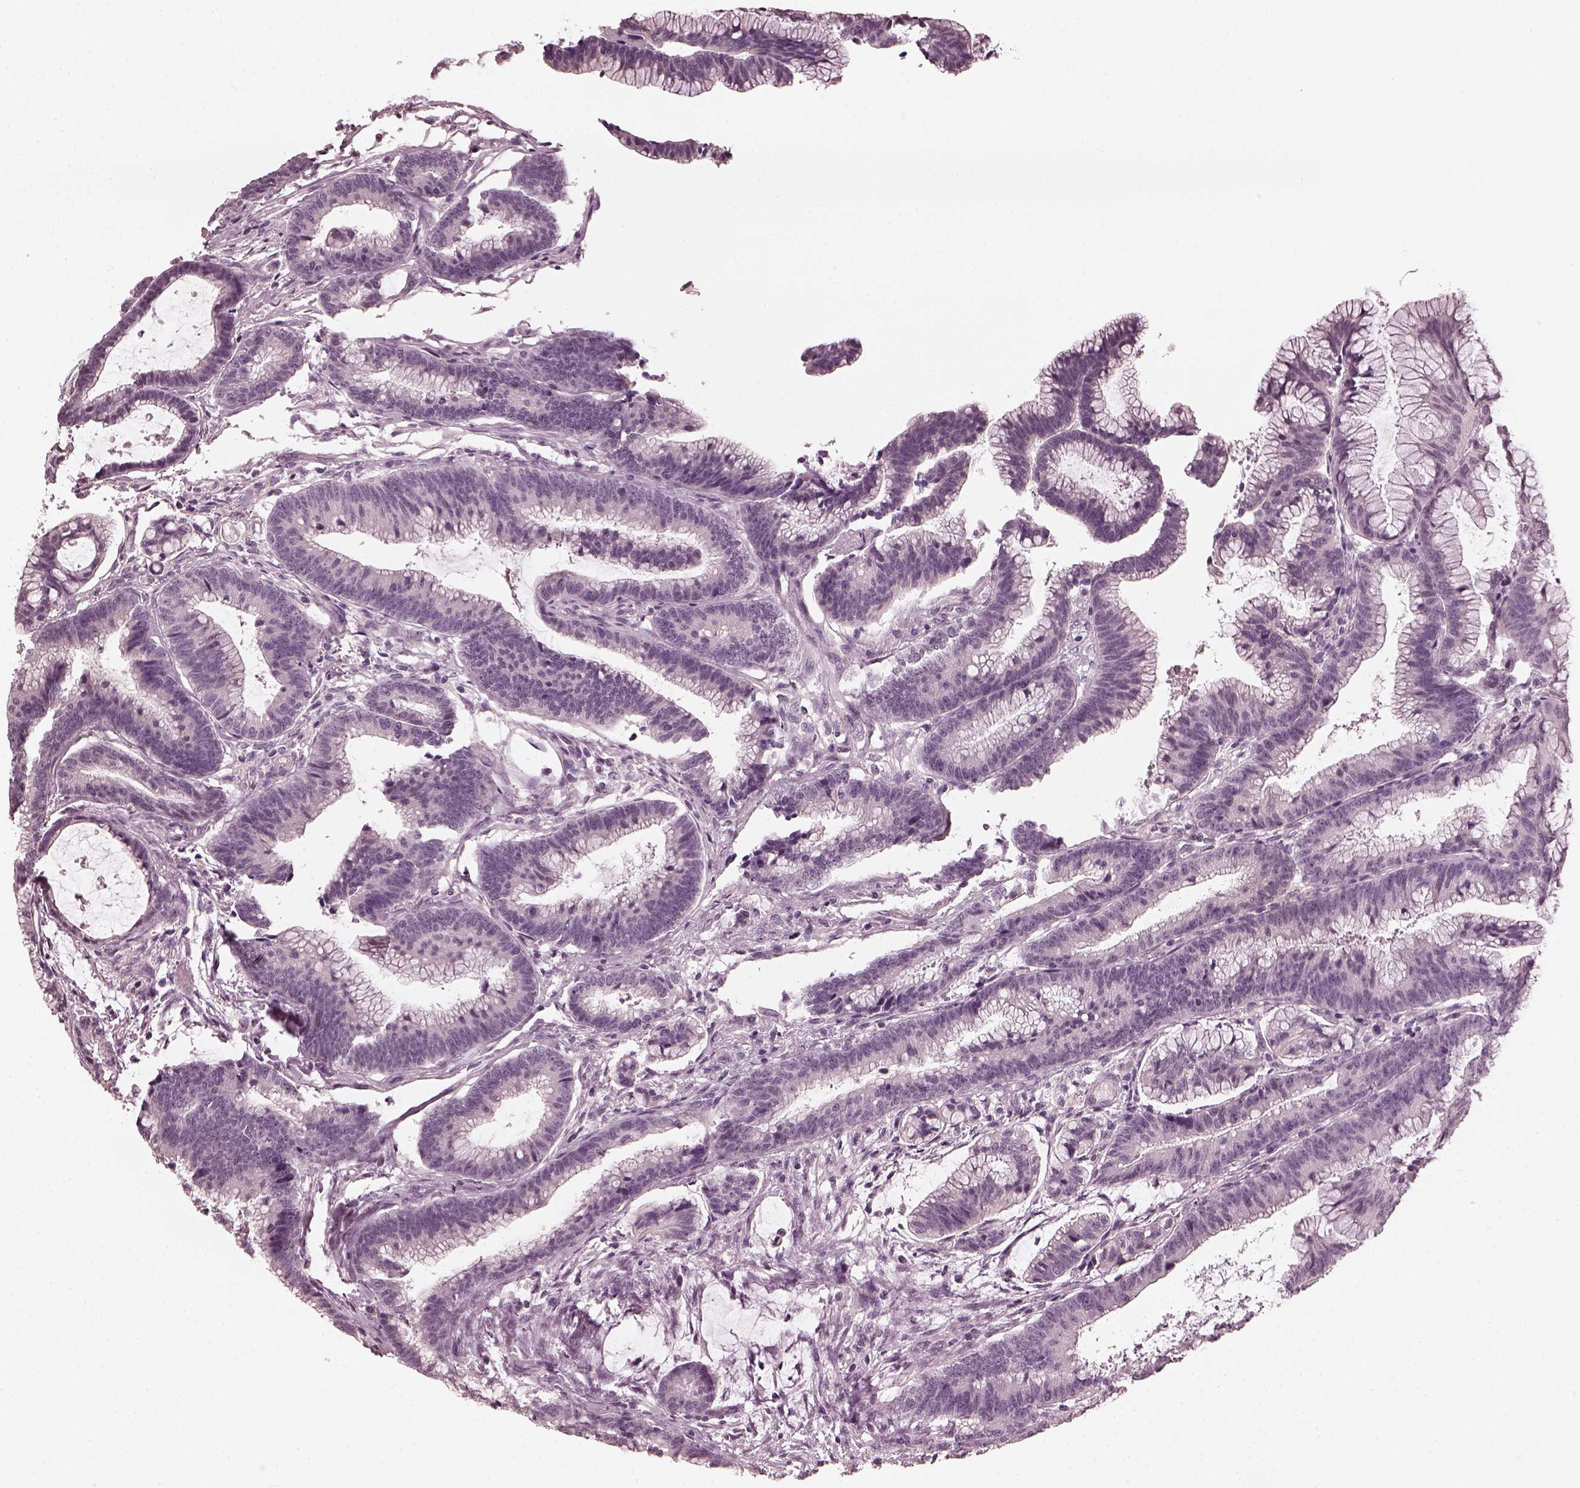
{"staining": {"intensity": "negative", "quantity": "none", "location": "none"}, "tissue": "colorectal cancer", "cell_type": "Tumor cells", "image_type": "cancer", "snomed": [{"axis": "morphology", "description": "Adenocarcinoma, NOS"}, {"axis": "topography", "description": "Colon"}], "caption": "DAB (3,3'-diaminobenzidine) immunohistochemical staining of human colorectal adenocarcinoma demonstrates no significant expression in tumor cells.", "gene": "OPTC", "patient": {"sex": "female", "age": 78}}